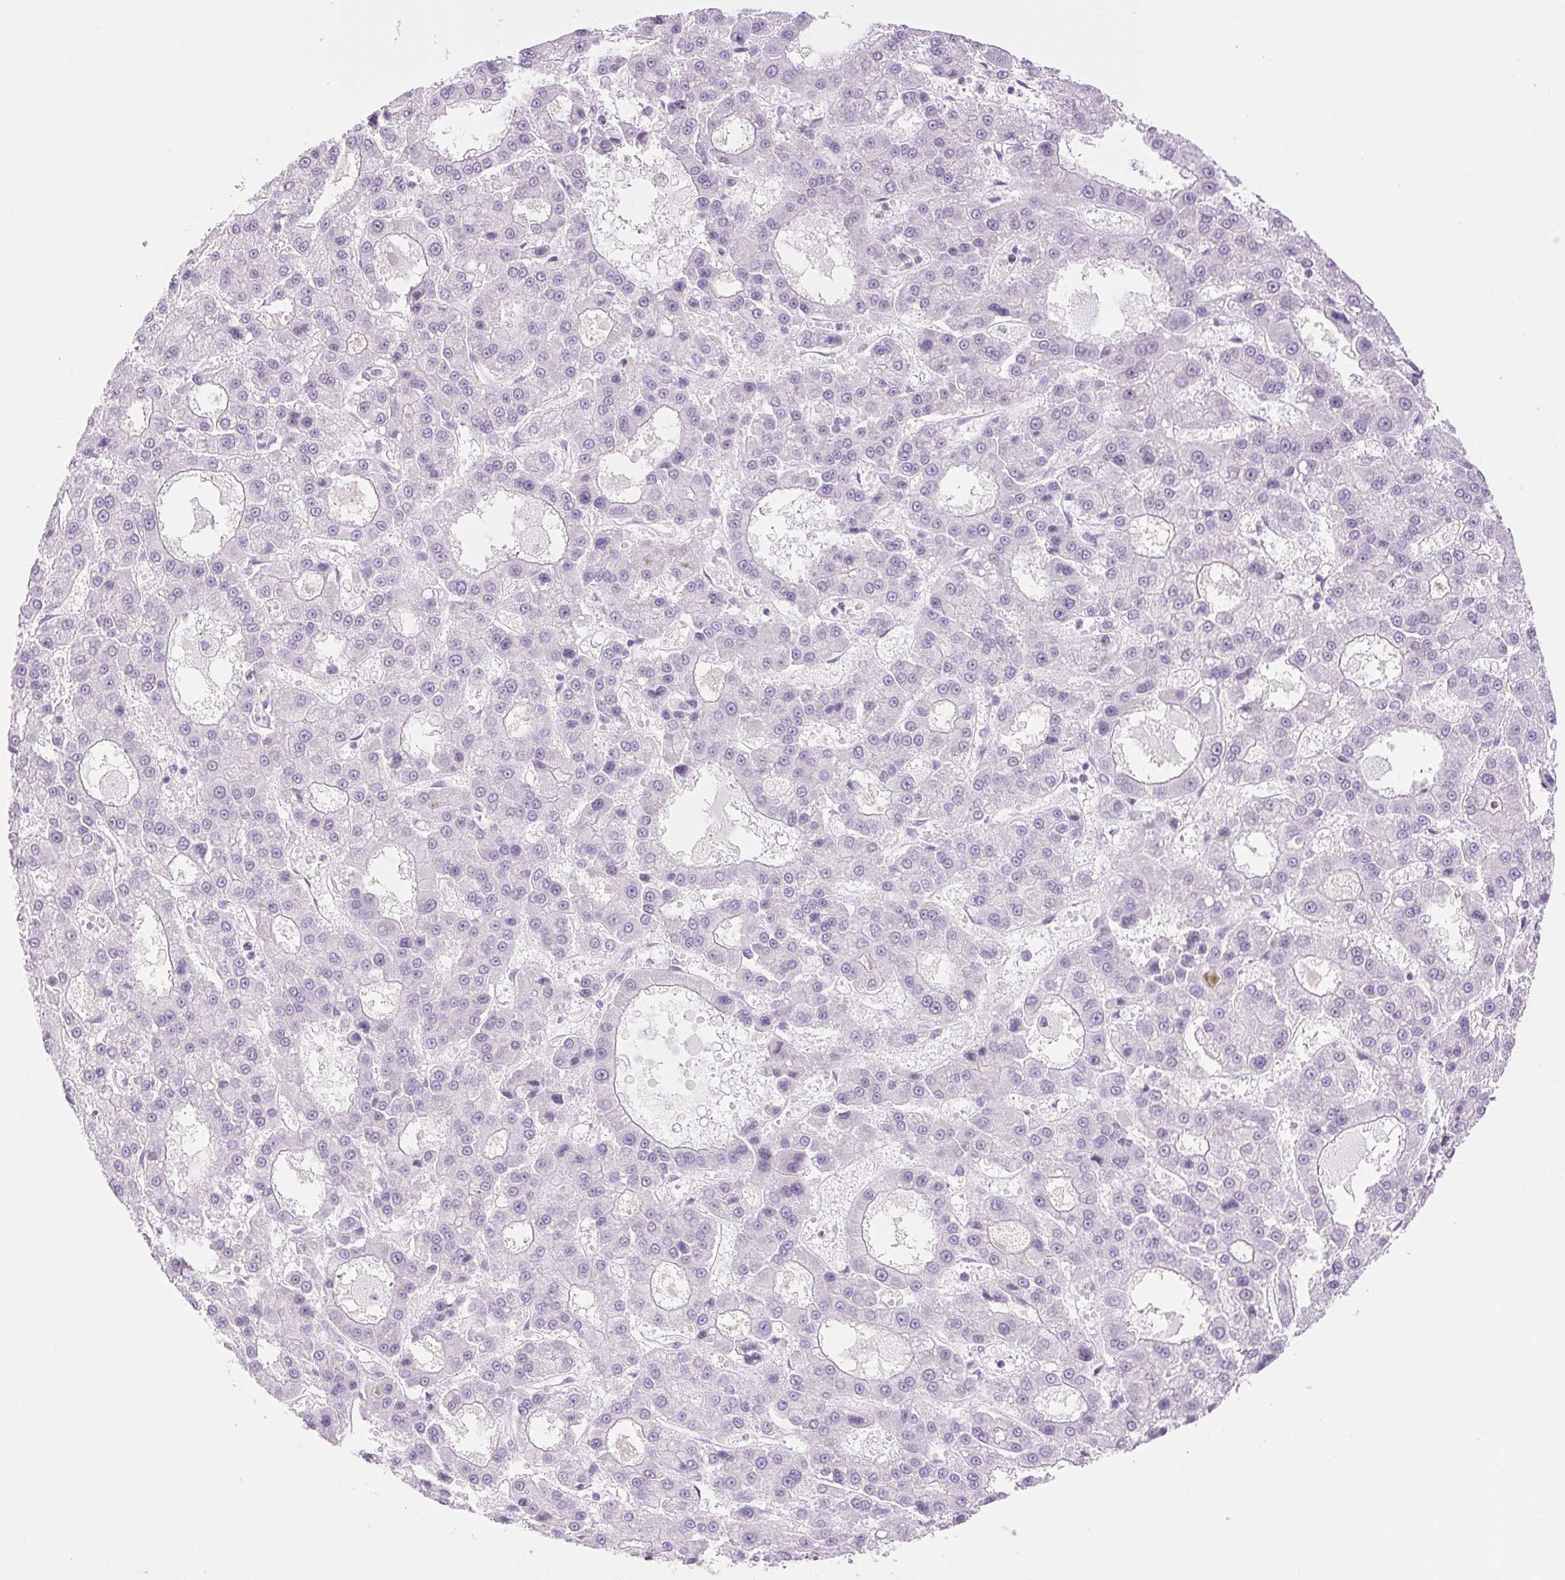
{"staining": {"intensity": "negative", "quantity": "none", "location": "none"}, "tissue": "liver cancer", "cell_type": "Tumor cells", "image_type": "cancer", "snomed": [{"axis": "morphology", "description": "Carcinoma, Hepatocellular, NOS"}, {"axis": "topography", "description": "Liver"}], "caption": "This is a image of immunohistochemistry (IHC) staining of liver hepatocellular carcinoma, which shows no staining in tumor cells.", "gene": "SP140L", "patient": {"sex": "male", "age": 70}}